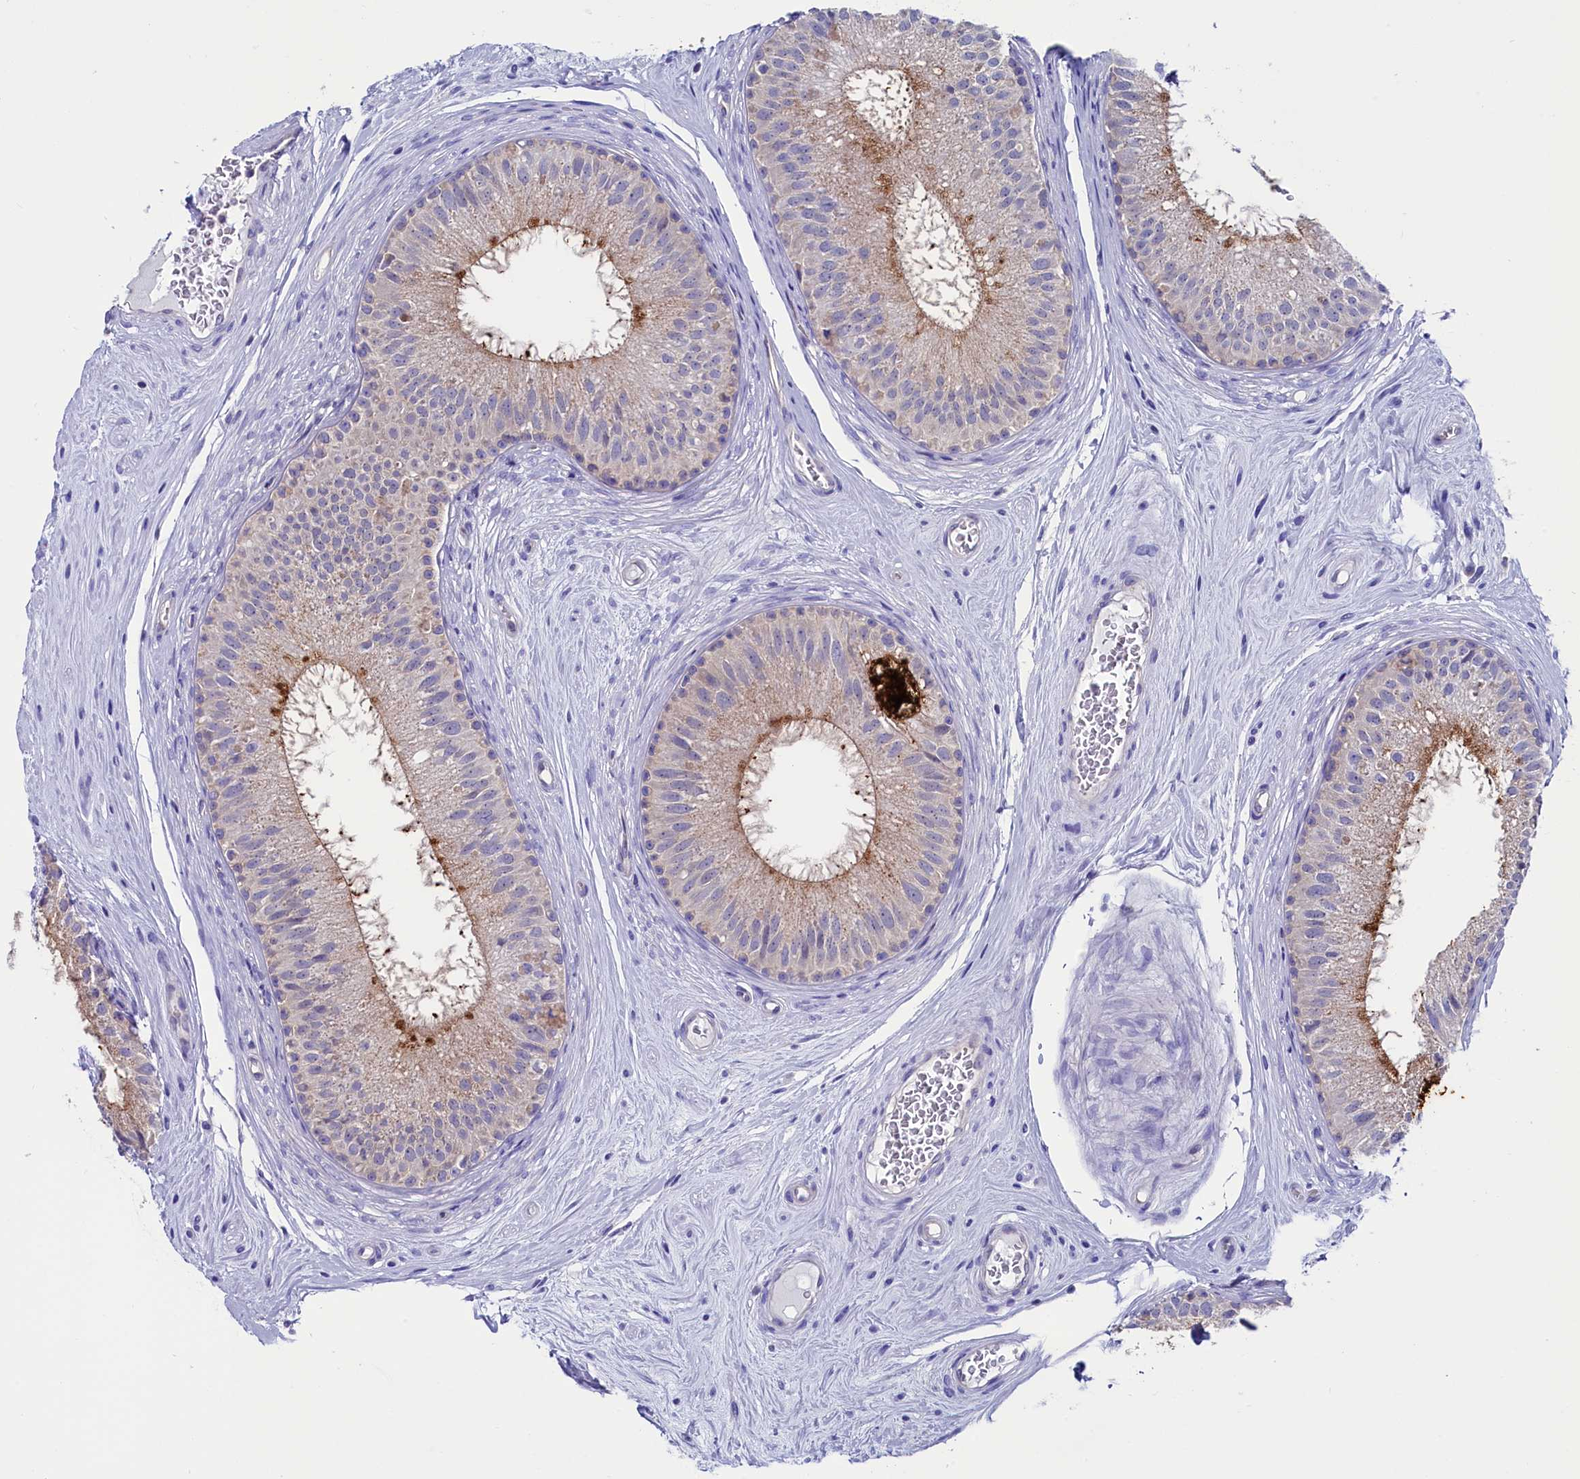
{"staining": {"intensity": "moderate", "quantity": "<25%", "location": "cytoplasmic/membranous"}, "tissue": "epididymis", "cell_type": "Glandular cells", "image_type": "normal", "snomed": [{"axis": "morphology", "description": "Normal tissue, NOS"}, {"axis": "topography", "description": "Epididymis"}], "caption": "A high-resolution histopathology image shows IHC staining of benign epididymis, which shows moderate cytoplasmic/membranous positivity in approximately <25% of glandular cells. The protein is shown in brown color, while the nuclei are stained blue.", "gene": "CIAPIN1", "patient": {"sex": "male", "age": 33}}